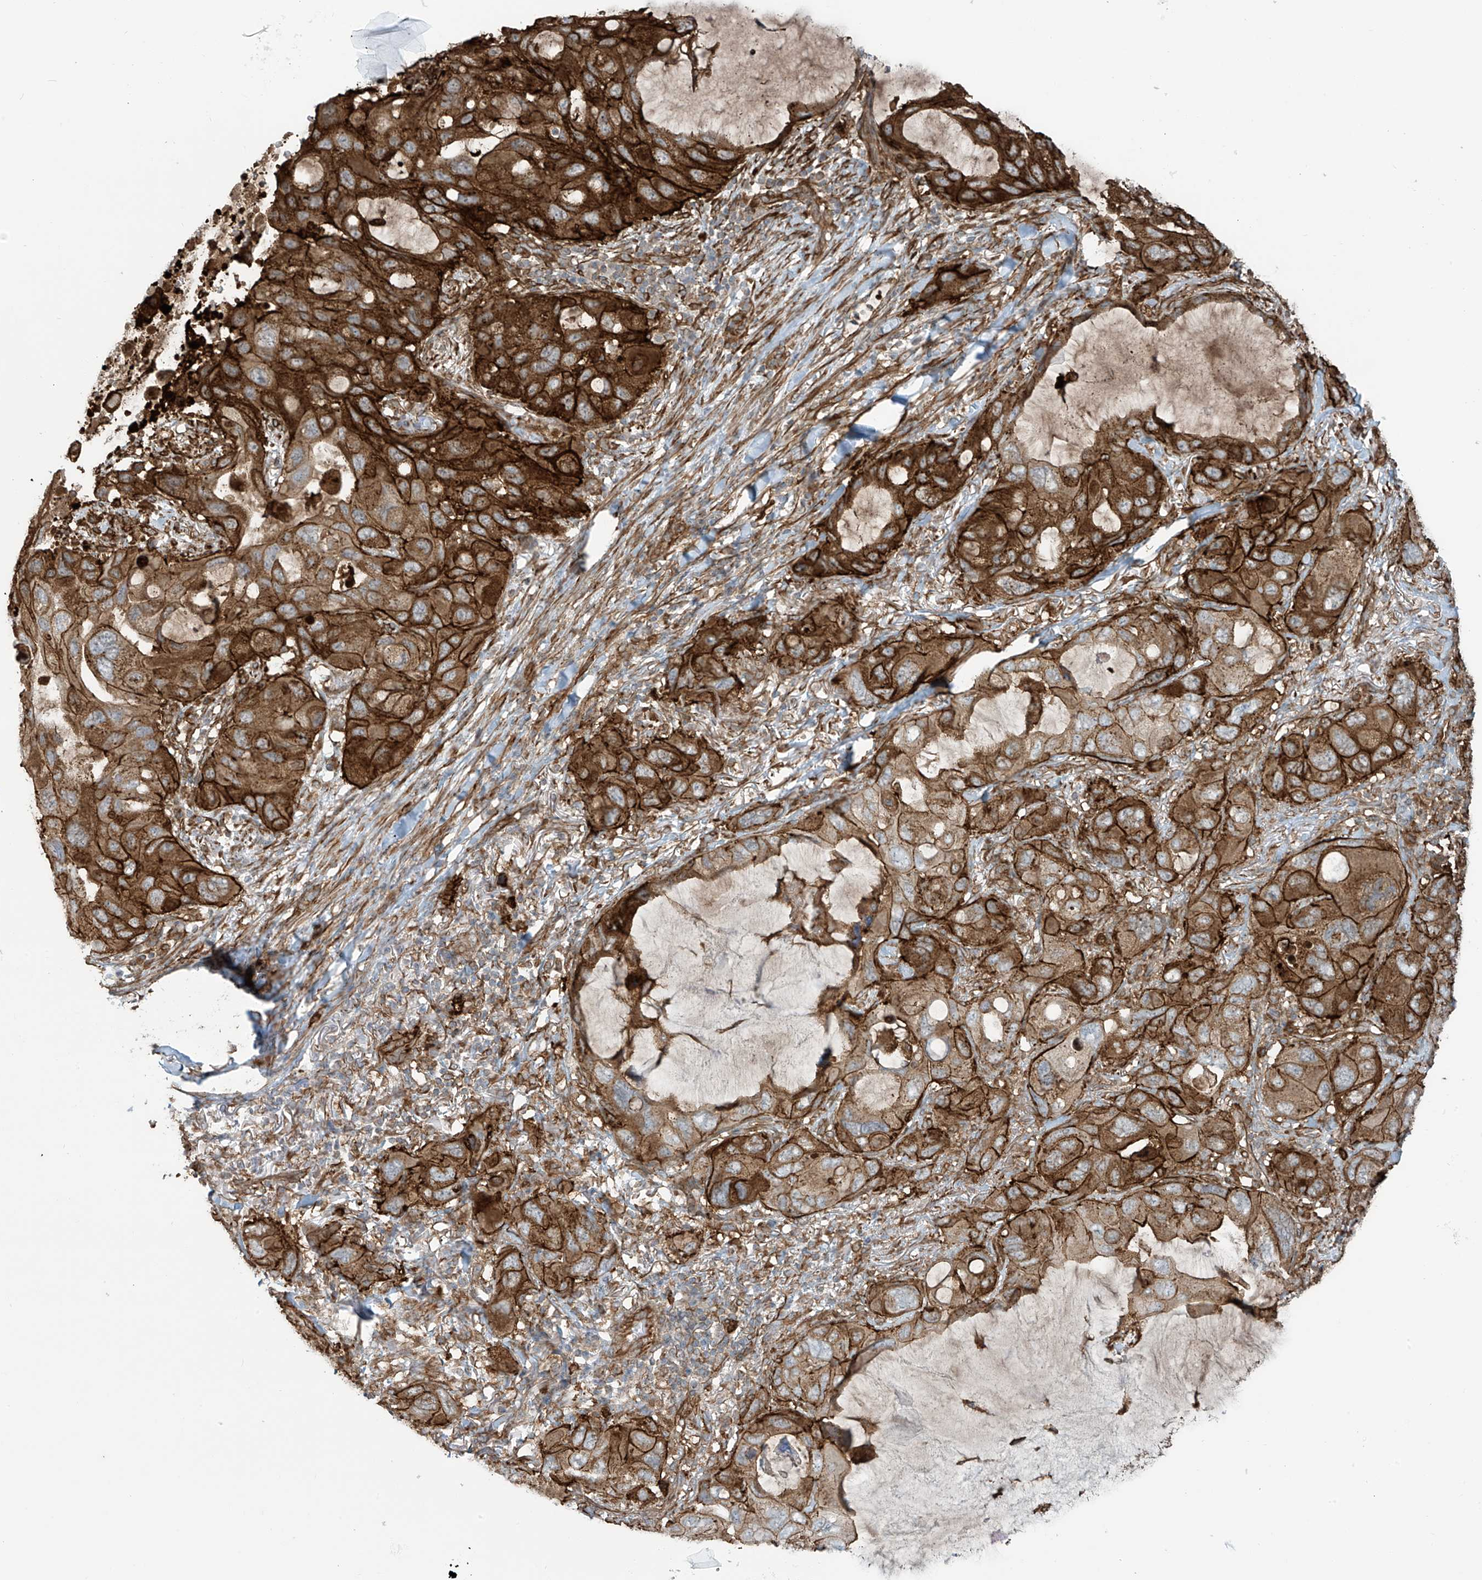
{"staining": {"intensity": "strong", "quantity": ">75%", "location": "cytoplasmic/membranous"}, "tissue": "lung cancer", "cell_type": "Tumor cells", "image_type": "cancer", "snomed": [{"axis": "morphology", "description": "Squamous cell carcinoma, NOS"}, {"axis": "topography", "description": "Lung"}], "caption": "The histopathology image displays staining of lung cancer (squamous cell carcinoma), revealing strong cytoplasmic/membranous protein expression (brown color) within tumor cells.", "gene": "SLC9A2", "patient": {"sex": "female", "age": 73}}